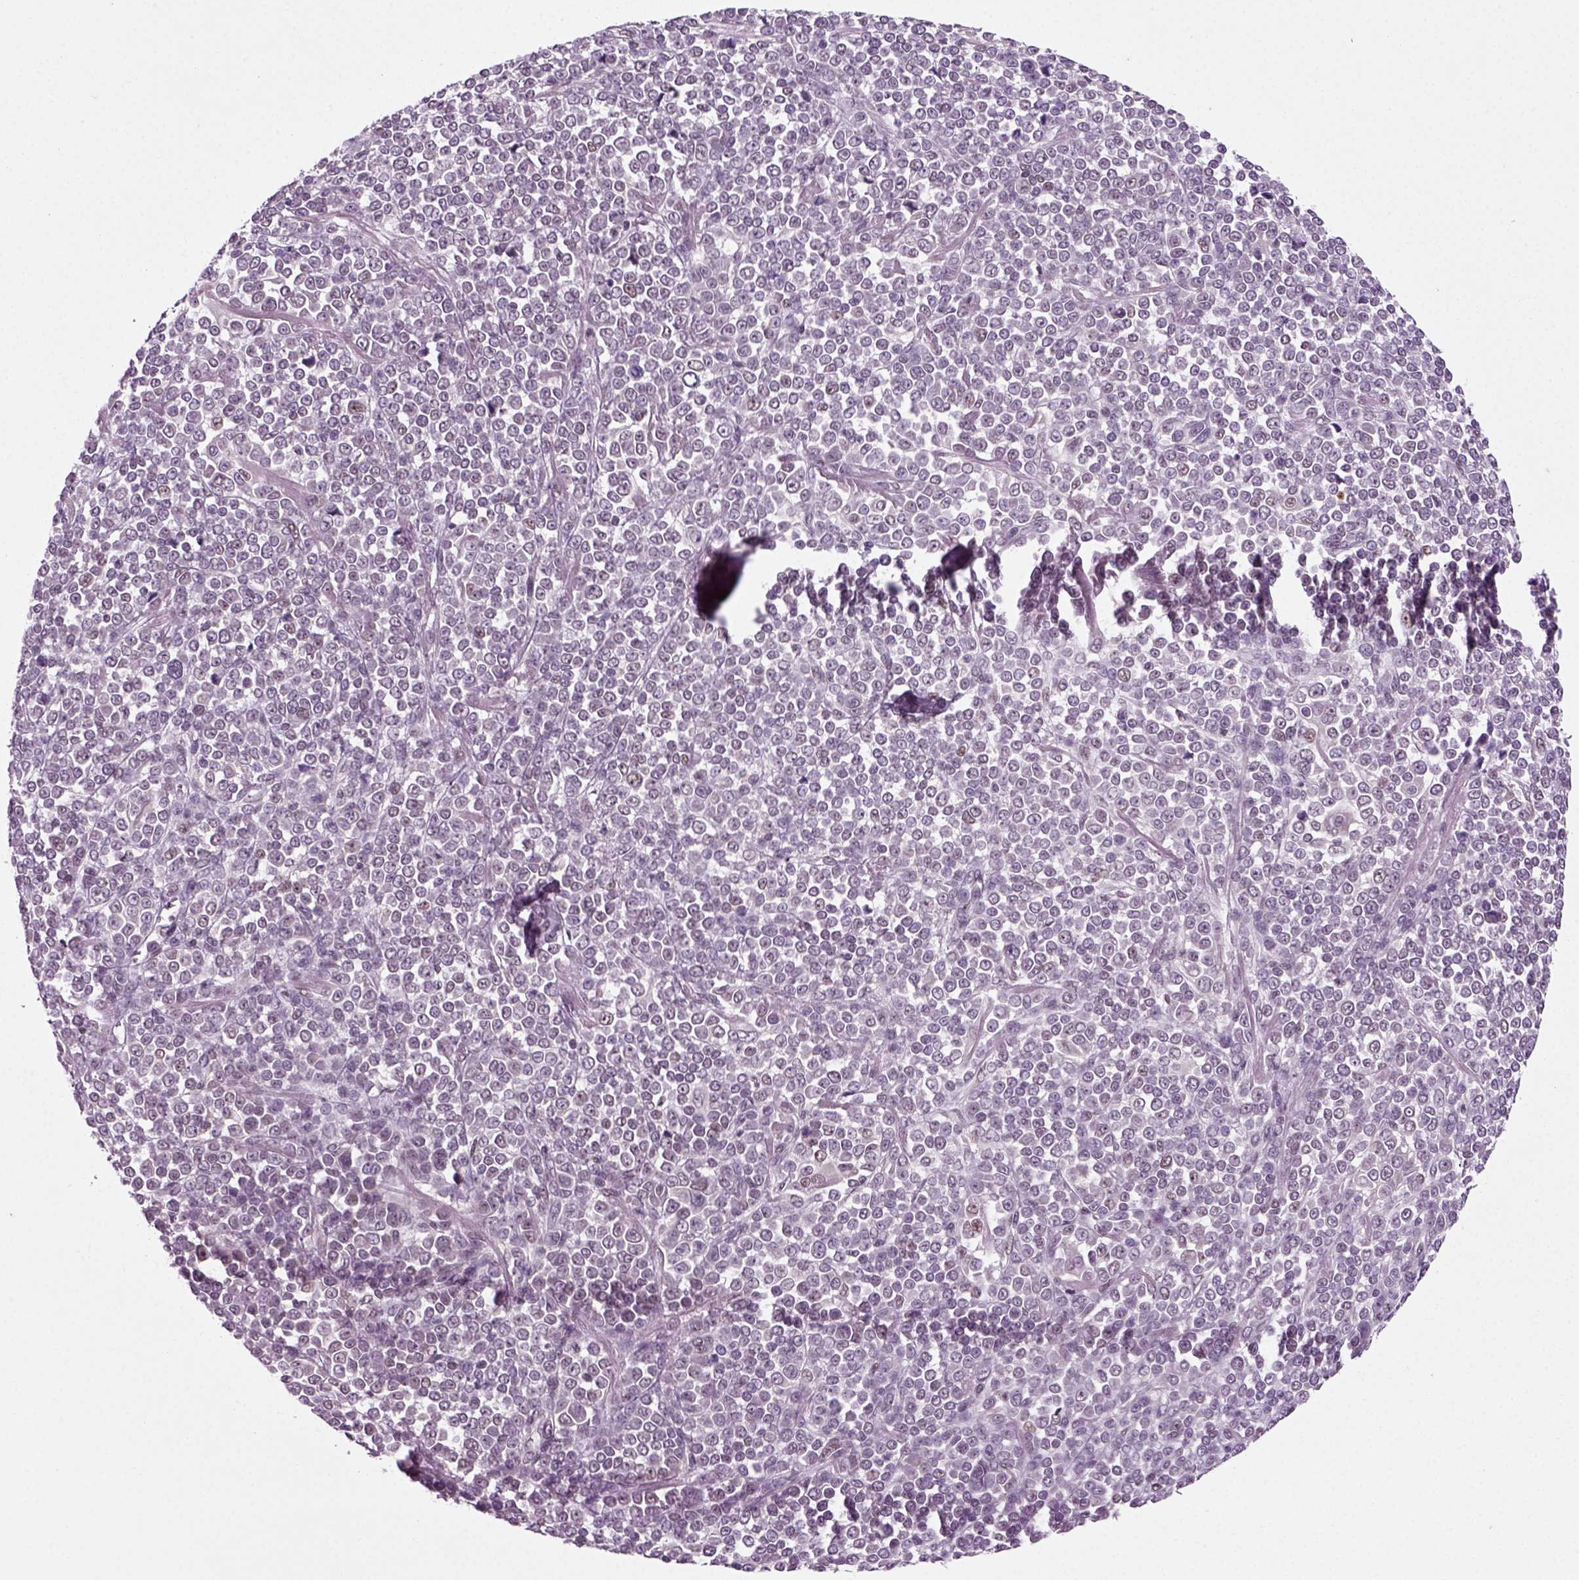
{"staining": {"intensity": "negative", "quantity": "none", "location": "none"}, "tissue": "melanoma", "cell_type": "Tumor cells", "image_type": "cancer", "snomed": [{"axis": "morphology", "description": "Malignant melanoma, NOS"}, {"axis": "topography", "description": "Skin"}], "caption": "Tumor cells show no significant protein positivity in melanoma.", "gene": "RCOR3", "patient": {"sex": "female", "age": 95}}